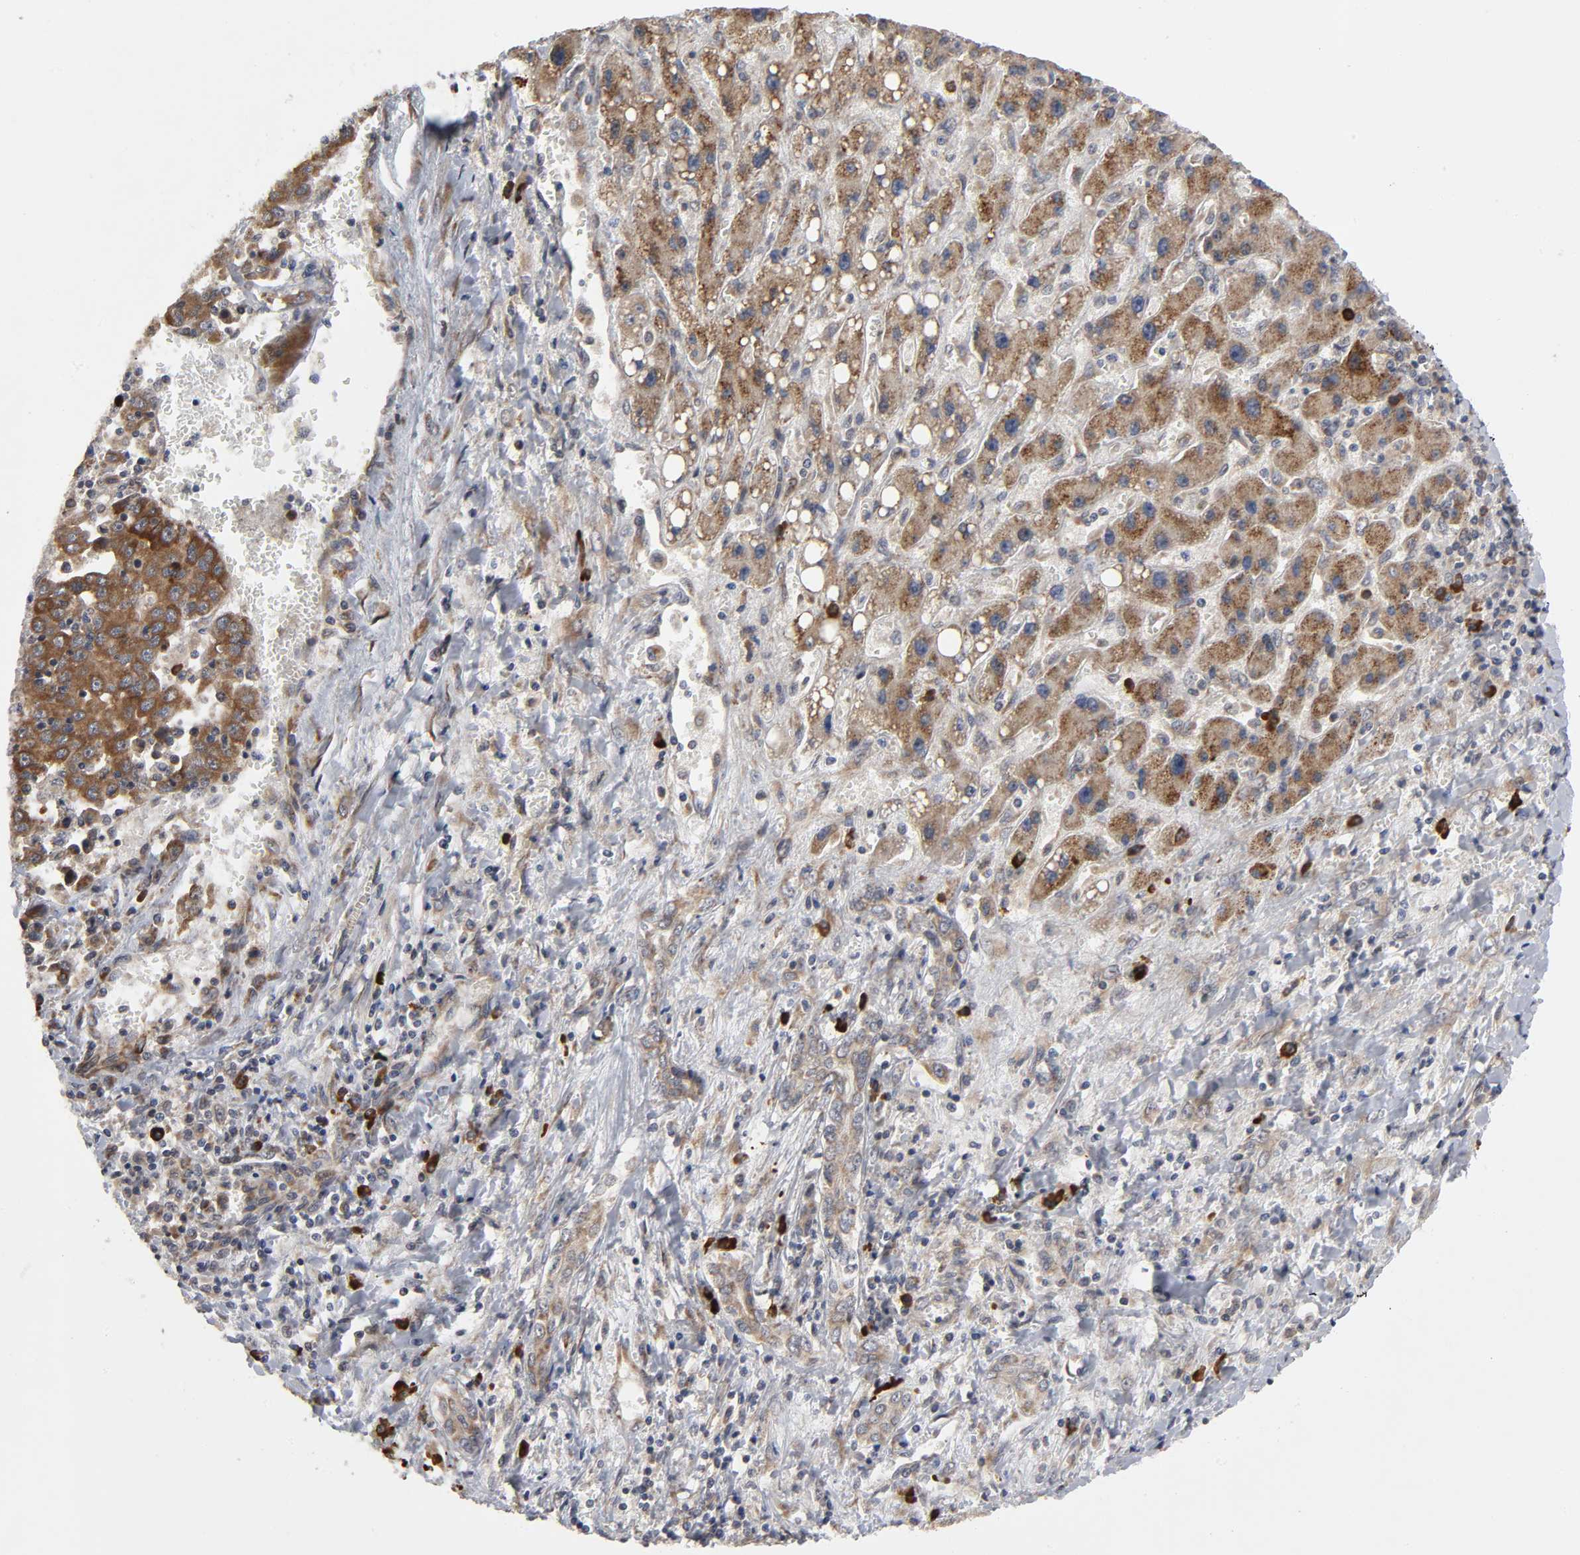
{"staining": {"intensity": "strong", "quantity": ">75%", "location": "cytoplasmic/membranous"}, "tissue": "liver cancer", "cell_type": "Tumor cells", "image_type": "cancer", "snomed": [{"axis": "morphology", "description": "Carcinoma, Hepatocellular, NOS"}, {"axis": "topography", "description": "Liver"}], "caption": "The photomicrograph demonstrates staining of liver cancer (hepatocellular carcinoma), revealing strong cytoplasmic/membranous protein staining (brown color) within tumor cells.", "gene": "SLC30A9", "patient": {"sex": "female", "age": 53}}